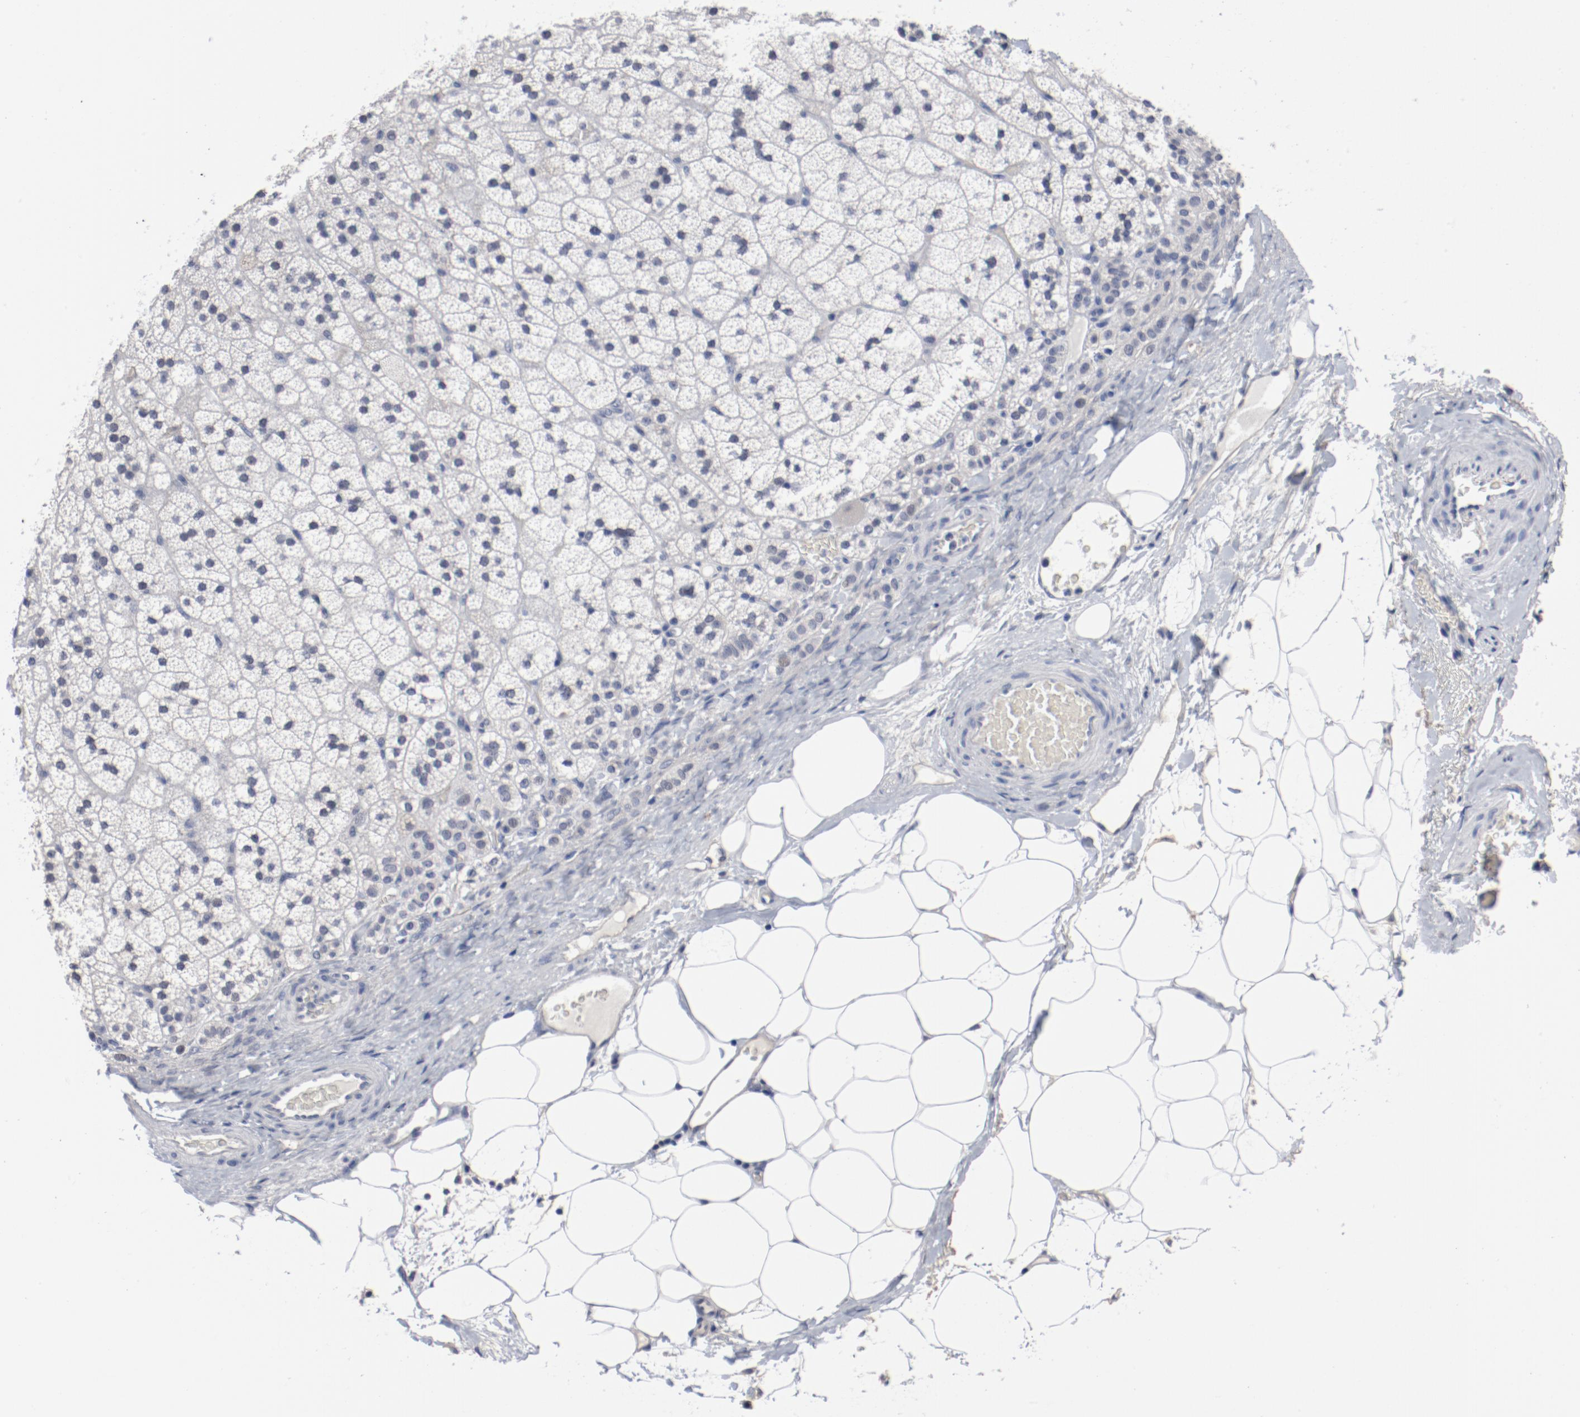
{"staining": {"intensity": "negative", "quantity": "none", "location": "none"}, "tissue": "adrenal gland", "cell_type": "Glandular cells", "image_type": "normal", "snomed": [{"axis": "morphology", "description": "Normal tissue, NOS"}, {"axis": "topography", "description": "Adrenal gland"}], "caption": "Protein analysis of unremarkable adrenal gland reveals no significant staining in glandular cells.", "gene": "ANKLE2", "patient": {"sex": "male", "age": 35}}